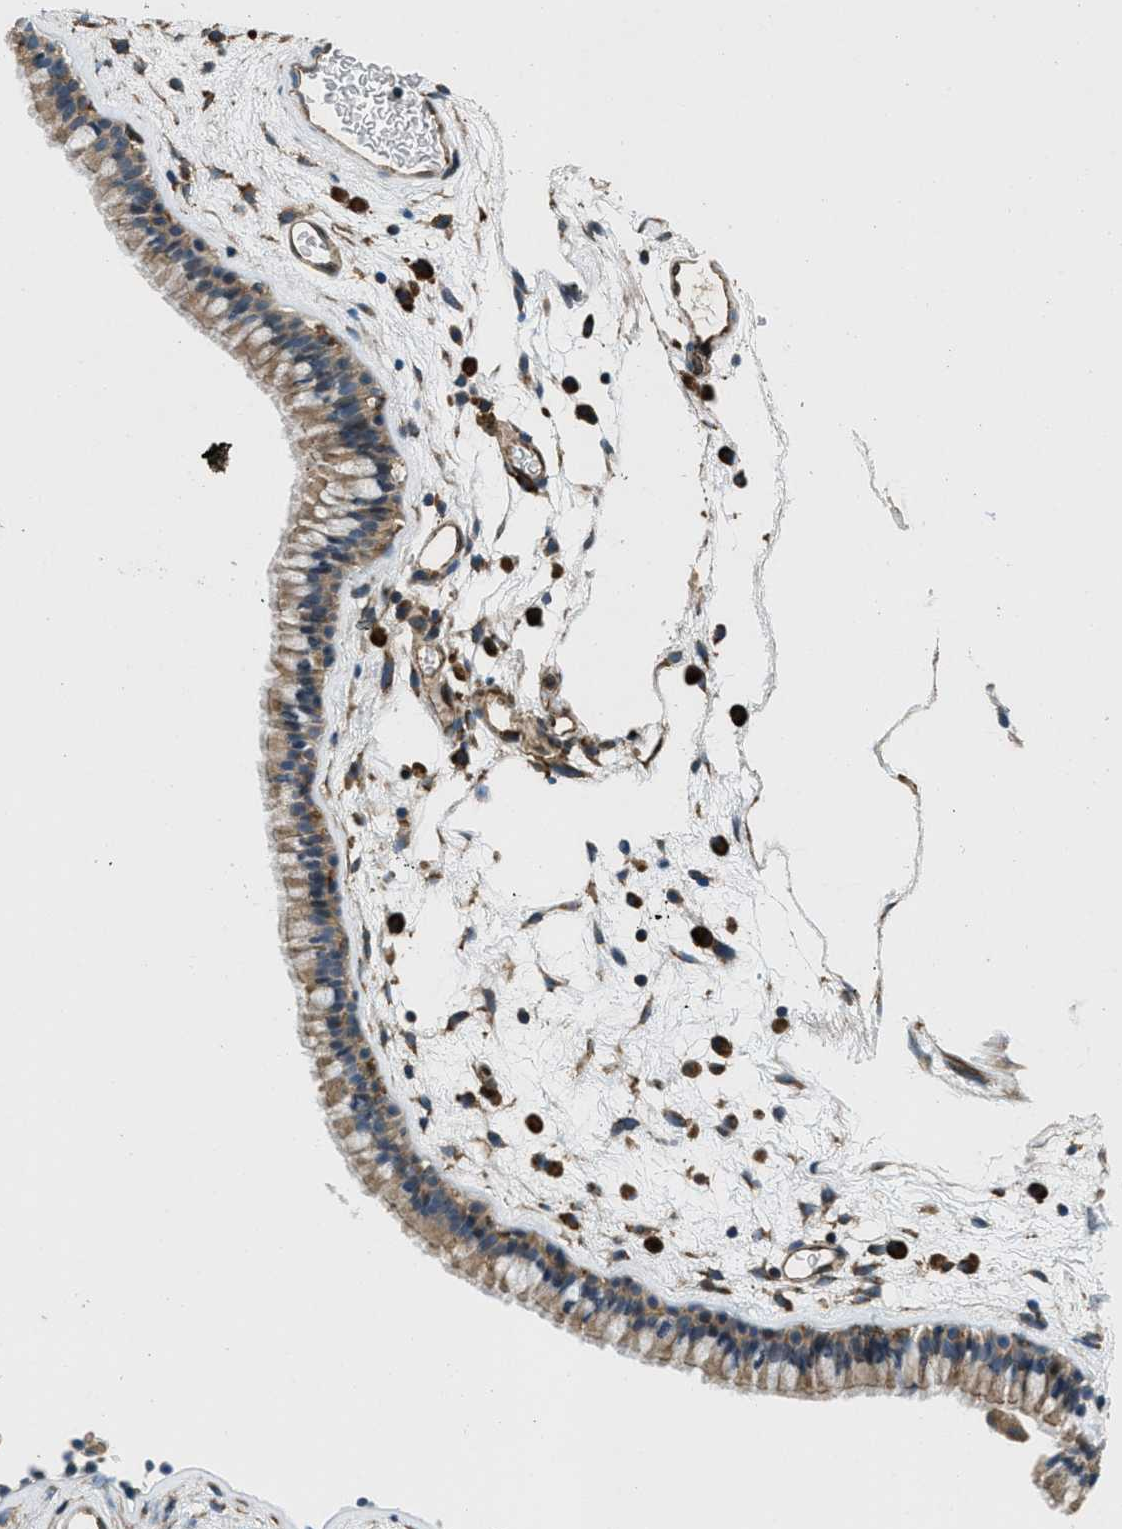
{"staining": {"intensity": "moderate", "quantity": ">75%", "location": "cytoplasmic/membranous"}, "tissue": "nasopharynx", "cell_type": "Respiratory epithelial cells", "image_type": "normal", "snomed": [{"axis": "morphology", "description": "Normal tissue, NOS"}, {"axis": "morphology", "description": "Inflammation, NOS"}, {"axis": "topography", "description": "Nasopharynx"}], "caption": "Moderate cytoplasmic/membranous expression is present in about >75% of respiratory epithelial cells in benign nasopharynx.", "gene": "GIMAP8", "patient": {"sex": "male", "age": 48}}